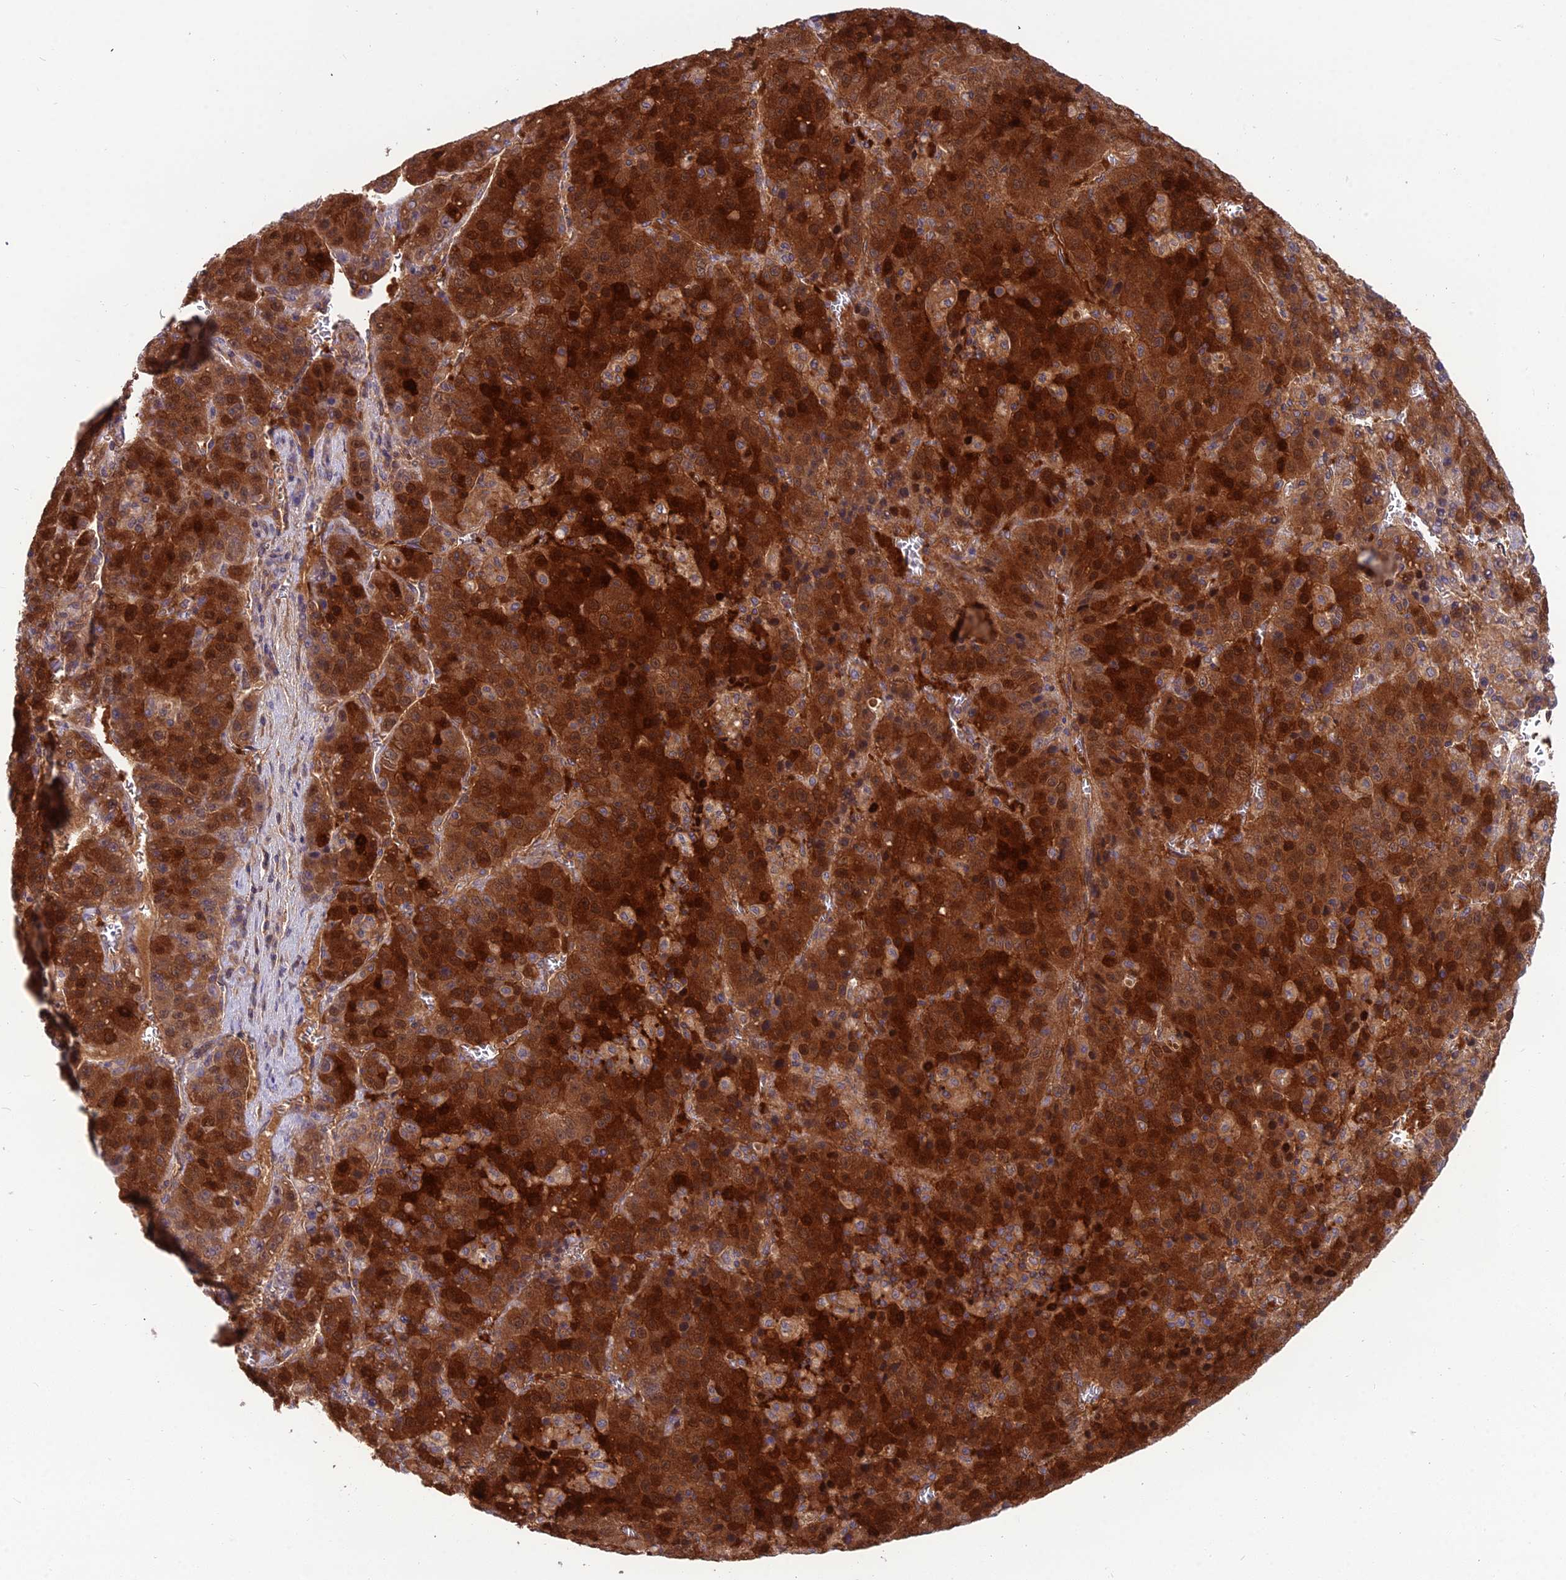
{"staining": {"intensity": "strong", "quantity": ">75%", "location": "cytoplasmic/membranous,nuclear"}, "tissue": "liver cancer", "cell_type": "Tumor cells", "image_type": "cancer", "snomed": [{"axis": "morphology", "description": "Carcinoma, Hepatocellular, NOS"}, {"axis": "topography", "description": "Liver"}], "caption": "An IHC histopathology image of tumor tissue is shown. Protein staining in brown highlights strong cytoplasmic/membranous and nuclear positivity in liver cancer (hepatocellular carcinoma) within tumor cells.", "gene": "MVD", "patient": {"sex": "female", "age": 53}}